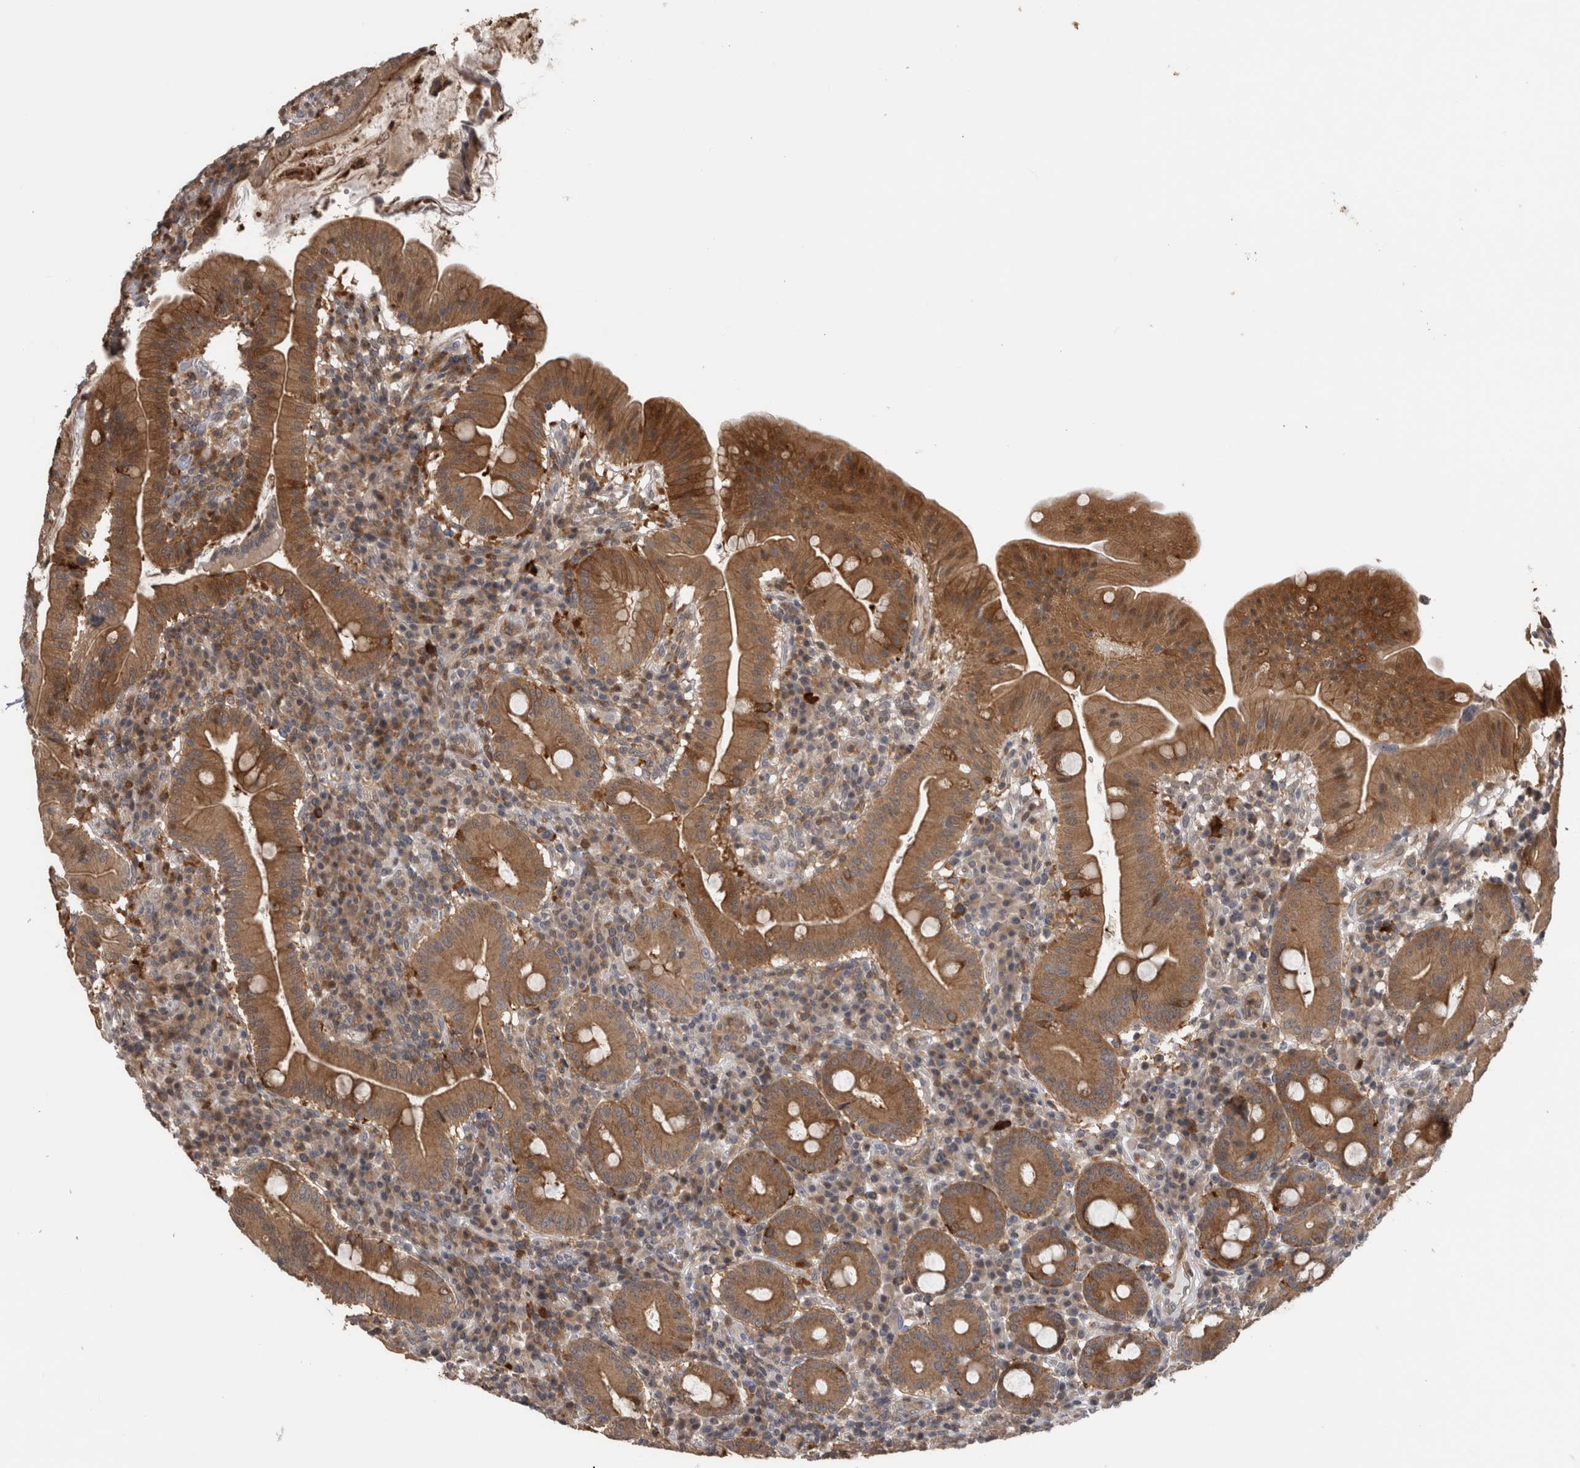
{"staining": {"intensity": "strong", "quantity": ">75%", "location": "cytoplasmic/membranous"}, "tissue": "duodenum", "cell_type": "Glandular cells", "image_type": "normal", "snomed": [{"axis": "morphology", "description": "Normal tissue, NOS"}, {"axis": "topography", "description": "Duodenum"}], "caption": "High-magnification brightfield microscopy of unremarkable duodenum stained with DAB (3,3'-diaminobenzidine) (brown) and counterstained with hematoxylin (blue). glandular cells exhibit strong cytoplasmic/membranous expression is present in approximately>75% of cells.", "gene": "USH1G", "patient": {"sex": "male", "age": 50}}